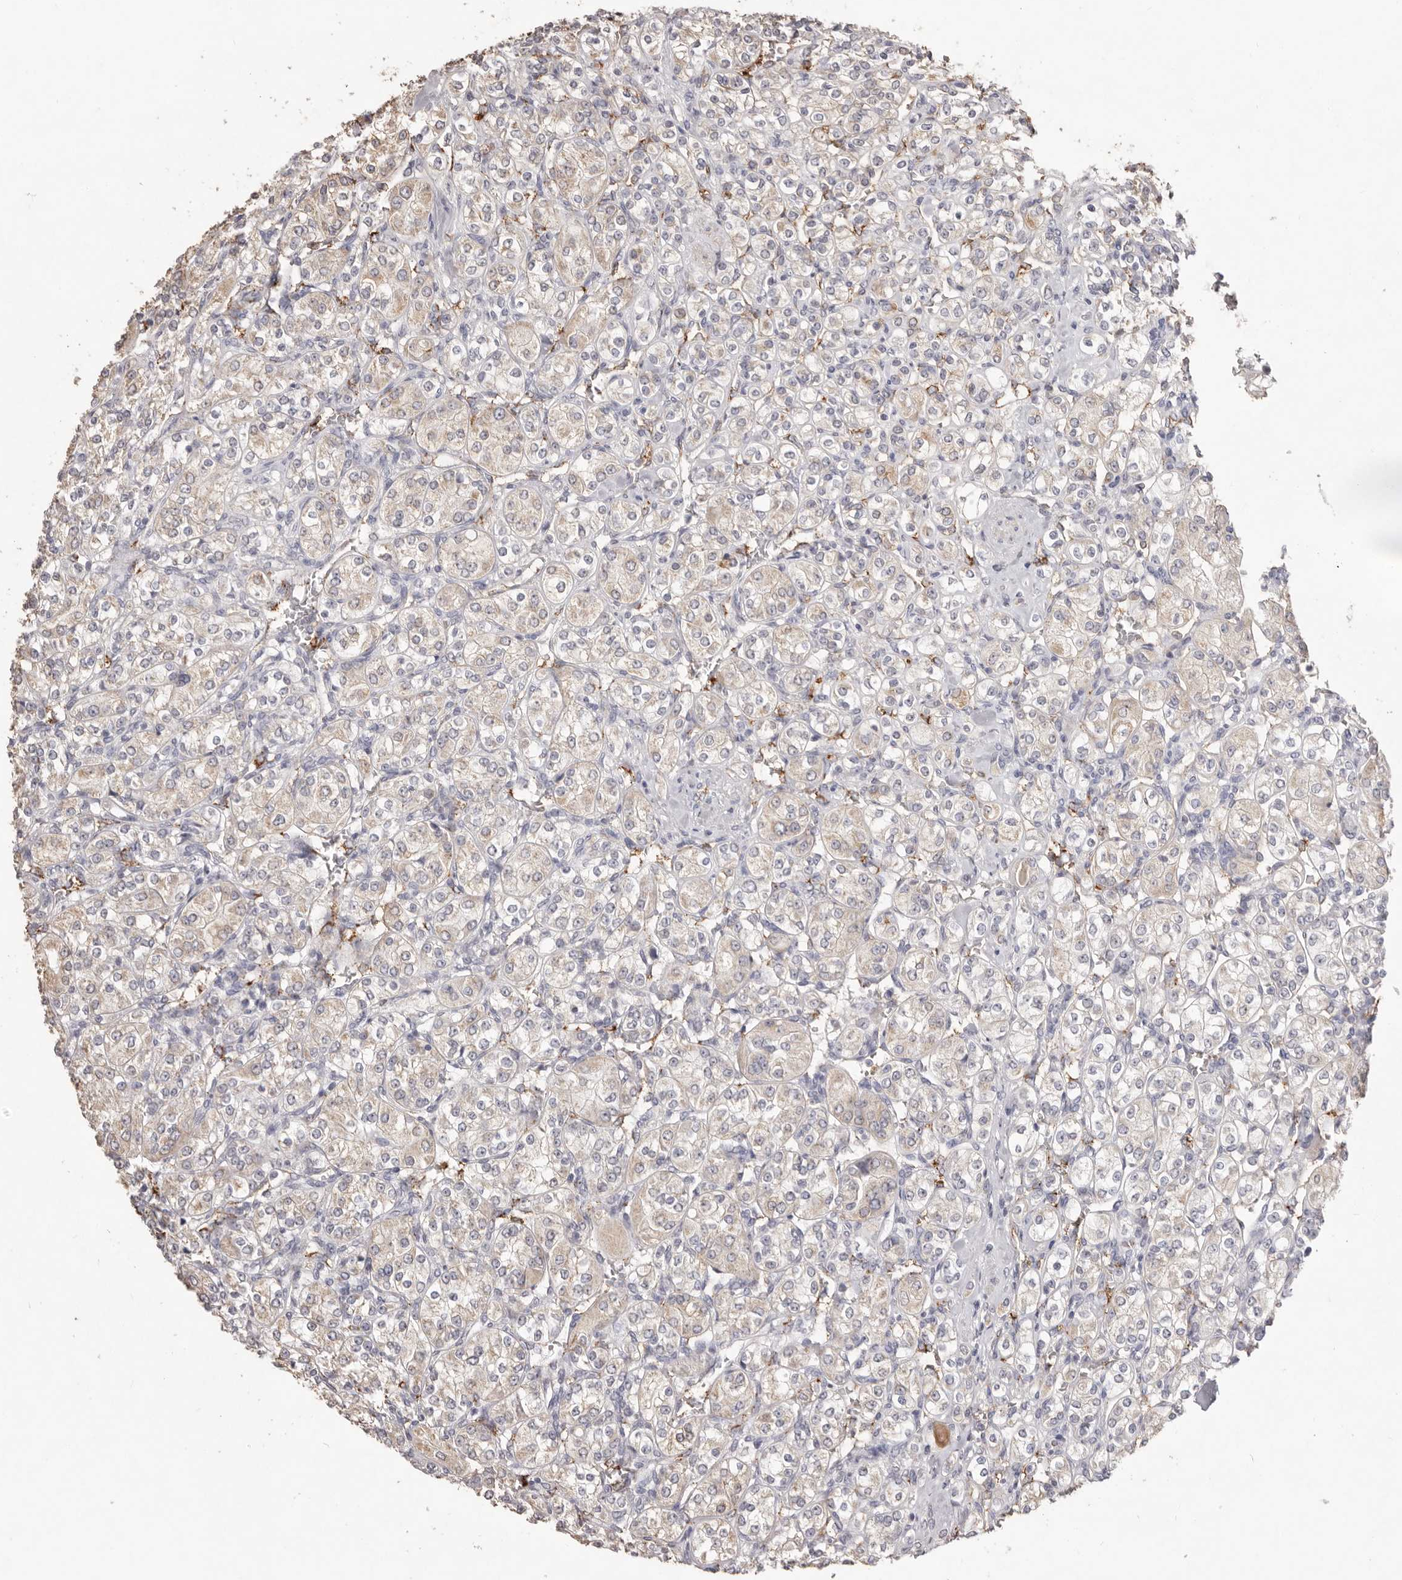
{"staining": {"intensity": "weak", "quantity": "<25%", "location": "cytoplasmic/membranous"}, "tissue": "renal cancer", "cell_type": "Tumor cells", "image_type": "cancer", "snomed": [{"axis": "morphology", "description": "Adenocarcinoma, NOS"}, {"axis": "topography", "description": "Kidney"}], "caption": "DAB immunohistochemical staining of human renal cancer (adenocarcinoma) shows no significant staining in tumor cells.", "gene": "ZYG11B", "patient": {"sex": "male", "age": 77}}